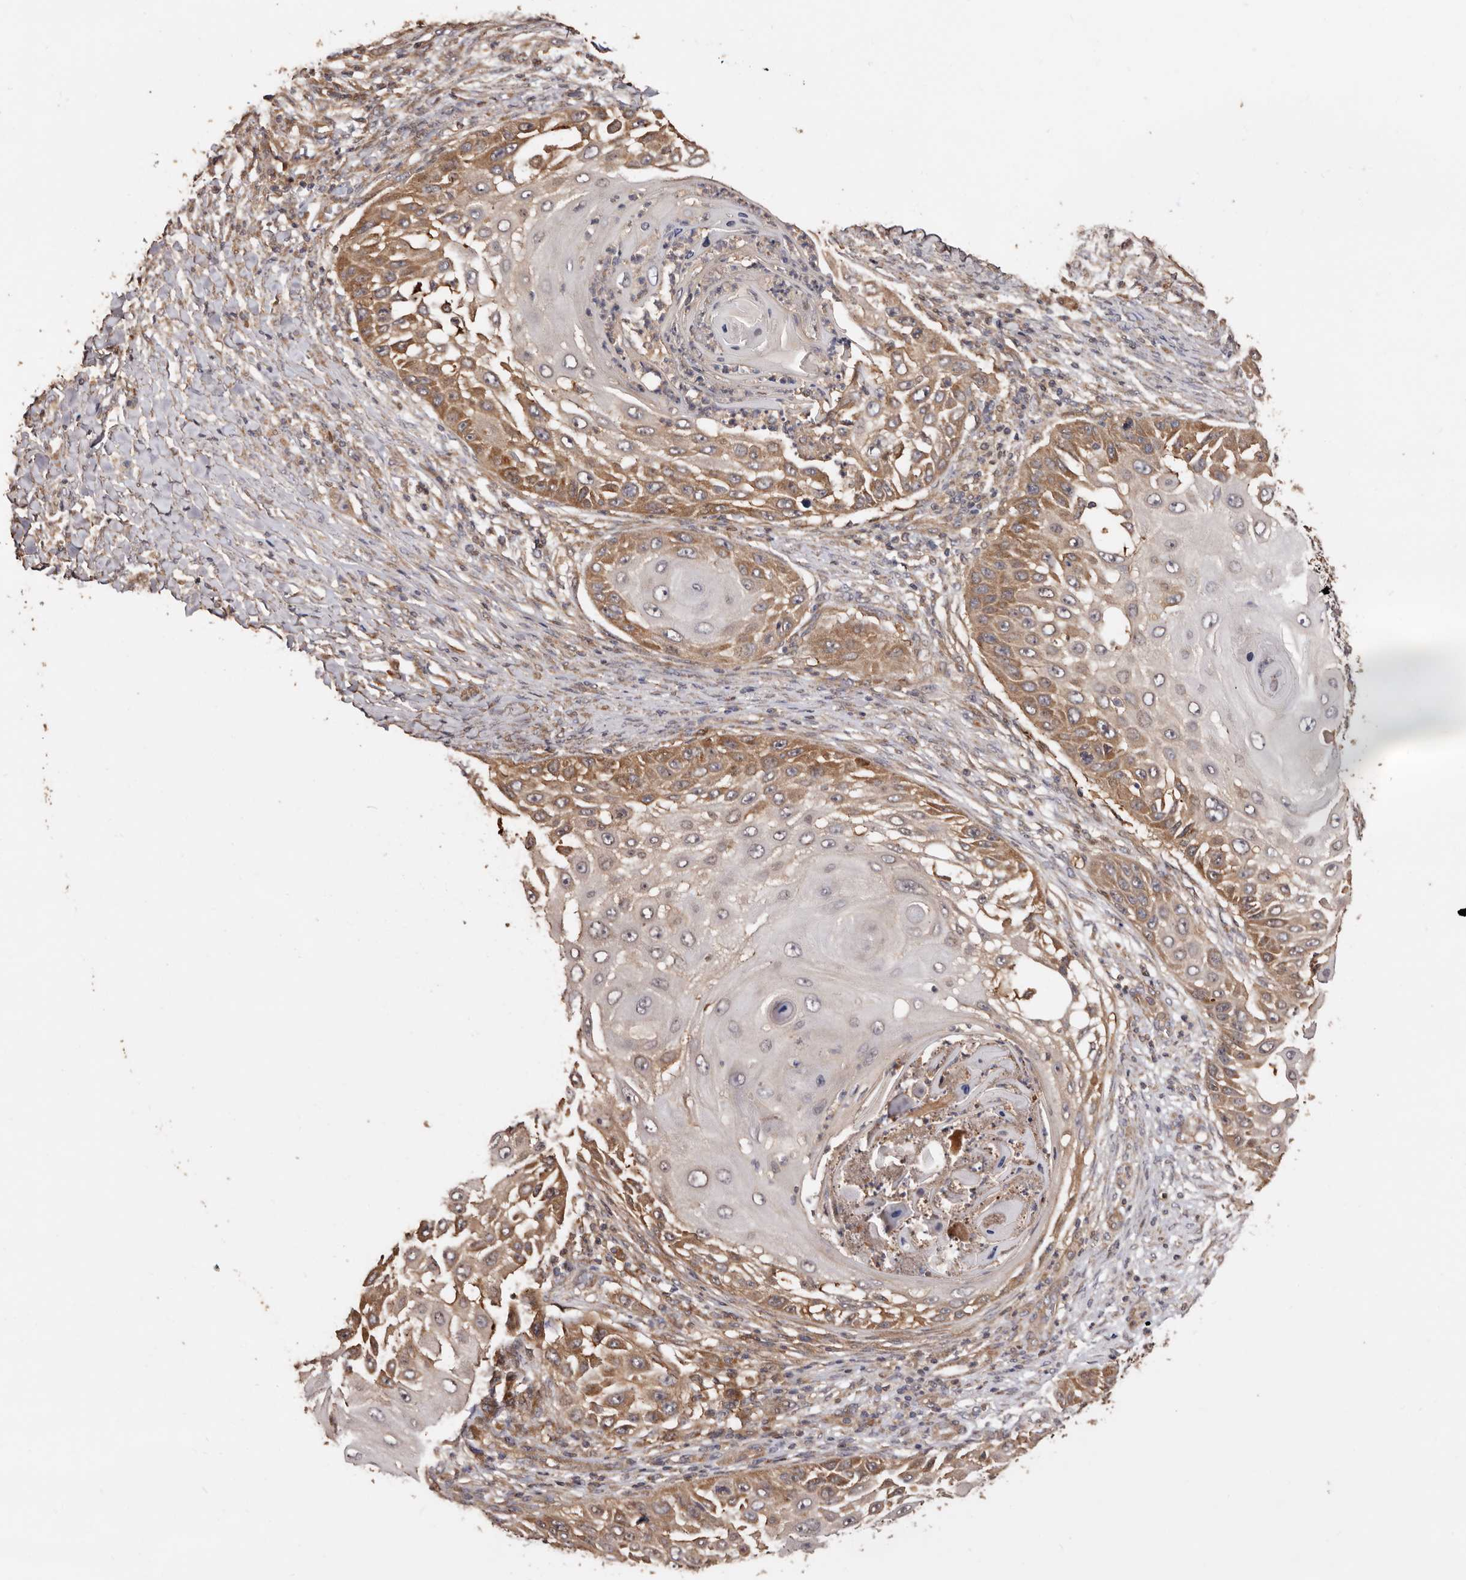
{"staining": {"intensity": "moderate", "quantity": ">75%", "location": "cytoplasmic/membranous"}, "tissue": "skin cancer", "cell_type": "Tumor cells", "image_type": "cancer", "snomed": [{"axis": "morphology", "description": "Squamous cell carcinoma, NOS"}, {"axis": "topography", "description": "Skin"}], "caption": "Skin cancer stained with a protein marker shows moderate staining in tumor cells.", "gene": "COQ8B", "patient": {"sex": "female", "age": 44}}